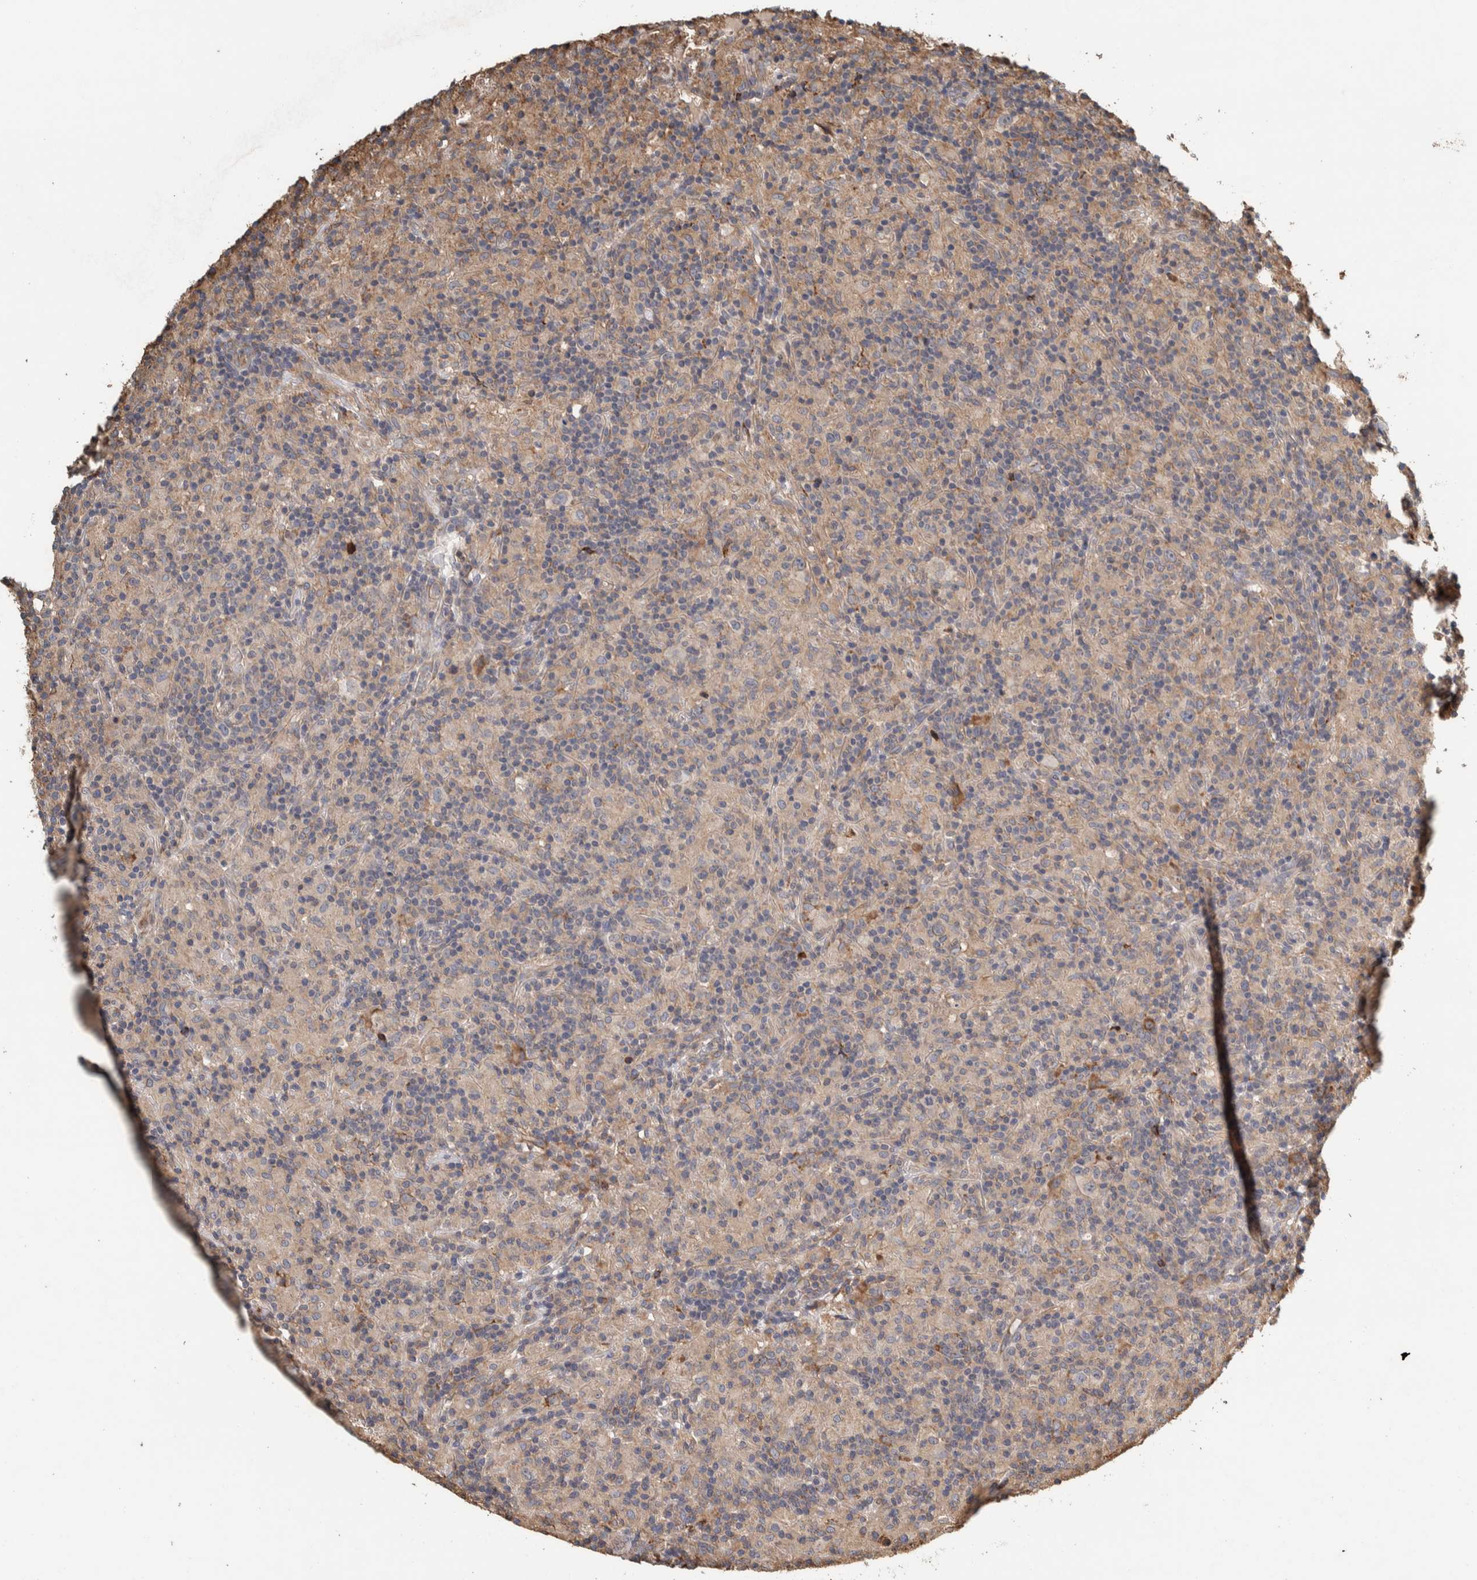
{"staining": {"intensity": "weak", "quantity": "<25%", "location": "cytoplasmic/membranous"}, "tissue": "lymphoma", "cell_type": "Tumor cells", "image_type": "cancer", "snomed": [{"axis": "morphology", "description": "Hodgkin's disease, NOS"}, {"axis": "topography", "description": "Lymph node"}], "caption": "Immunohistochemistry (IHC) photomicrograph of human Hodgkin's disease stained for a protein (brown), which shows no positivity in tumor cells.", "gene": "PLA2G3", "patient": {"sex": "male", "age": 70}}